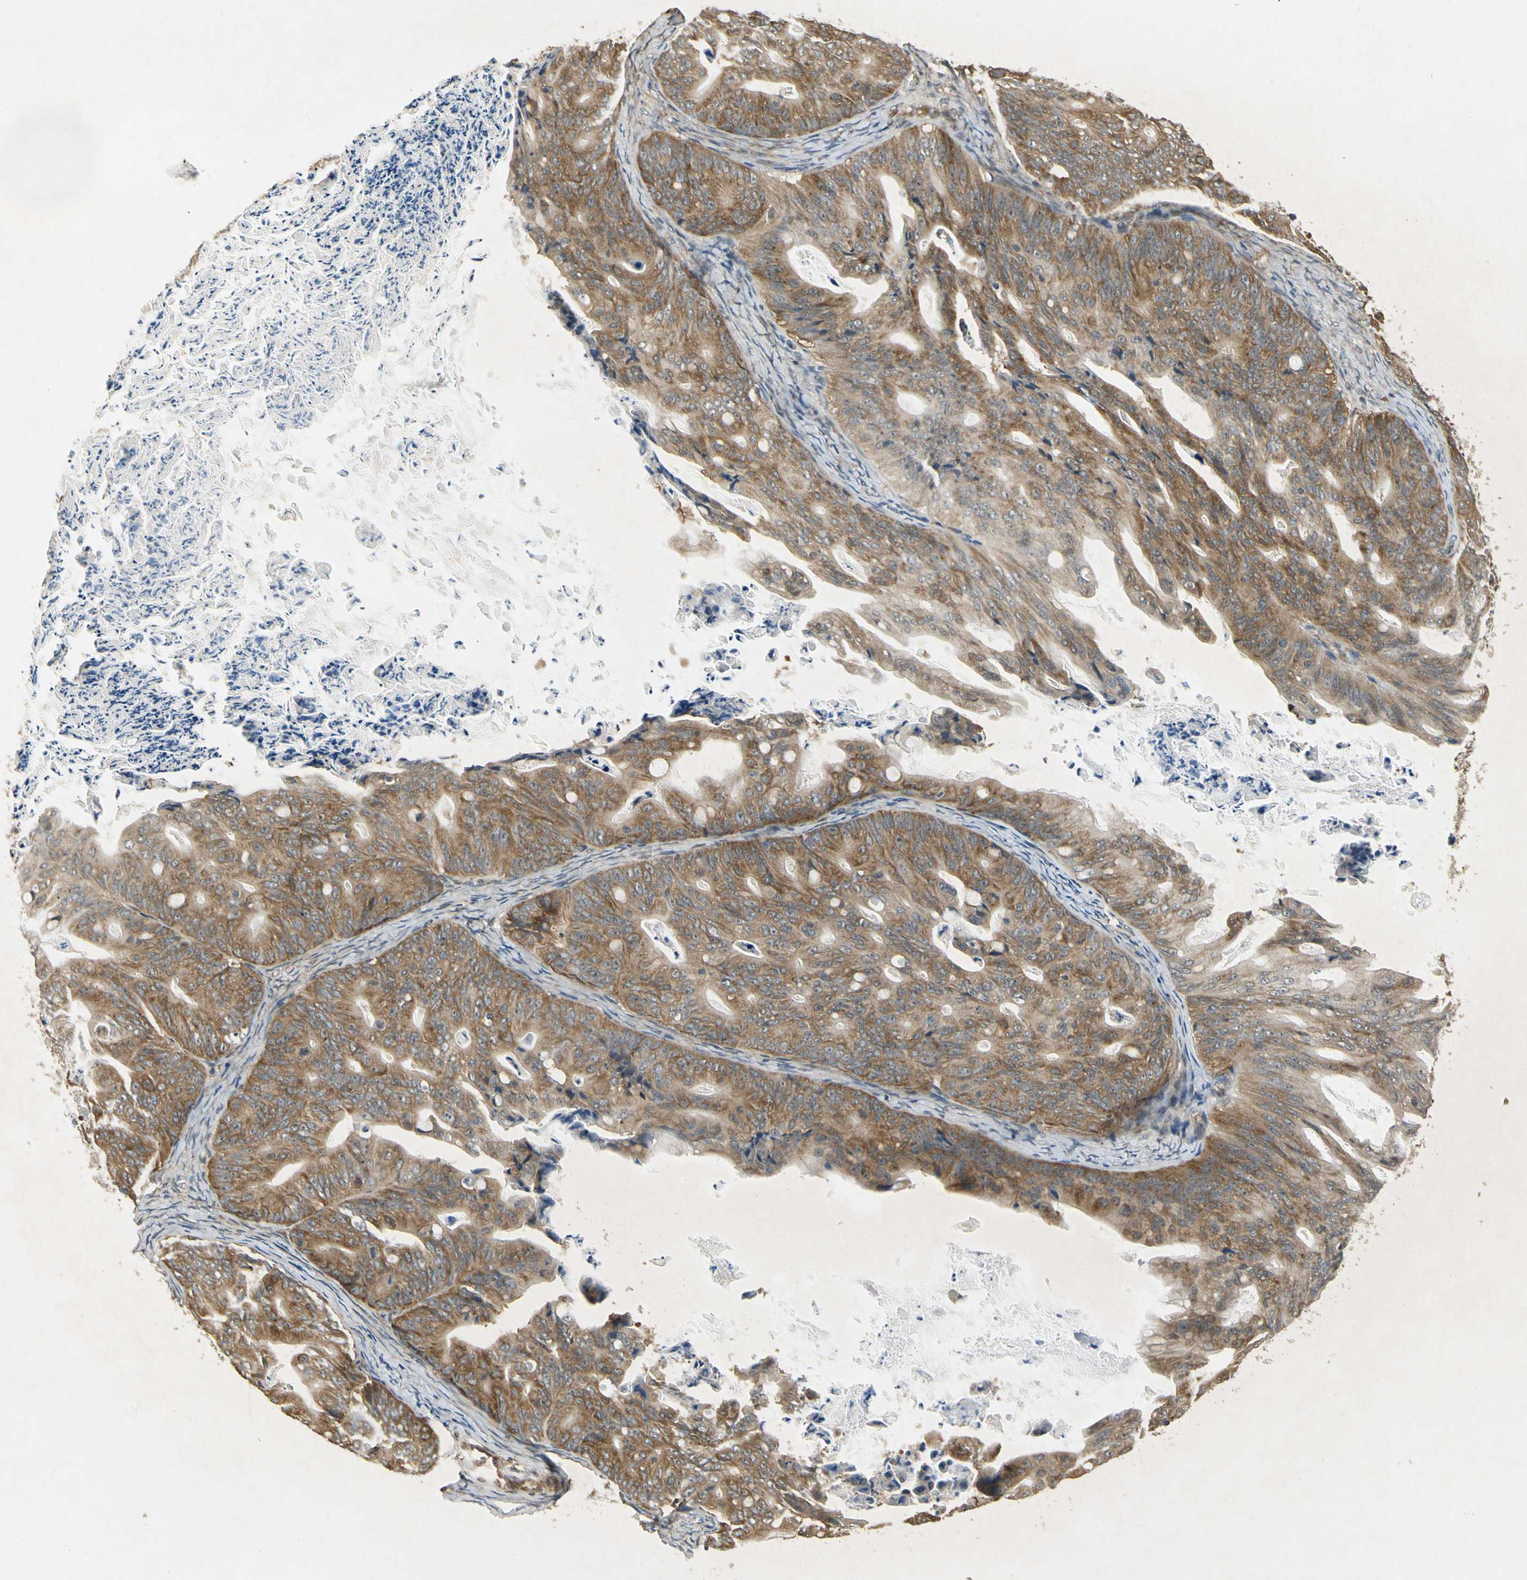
{"staining": {"intensity": "moderate", "quantity": ">75%", "location": "cytoplasmic/membranous"}, "tissue": "ovarian cancer", "cell_type": "Tumor cells", "image_type": "cancer", "snomed": [{"axis": "morphology", "description": "Cystadenocarcinoma, mucinous, NOS"}, {"axis": "topography", "description": "Ovary"}], "caption": "The immunohistochemical stain labels moderate cytoplasmic/membranous expression in tumor cells of ovarian mucinous cystadenocarcinoma tissue.", "gene": "EIF1AX", "patient": {"sex": "female", "age": 37}}